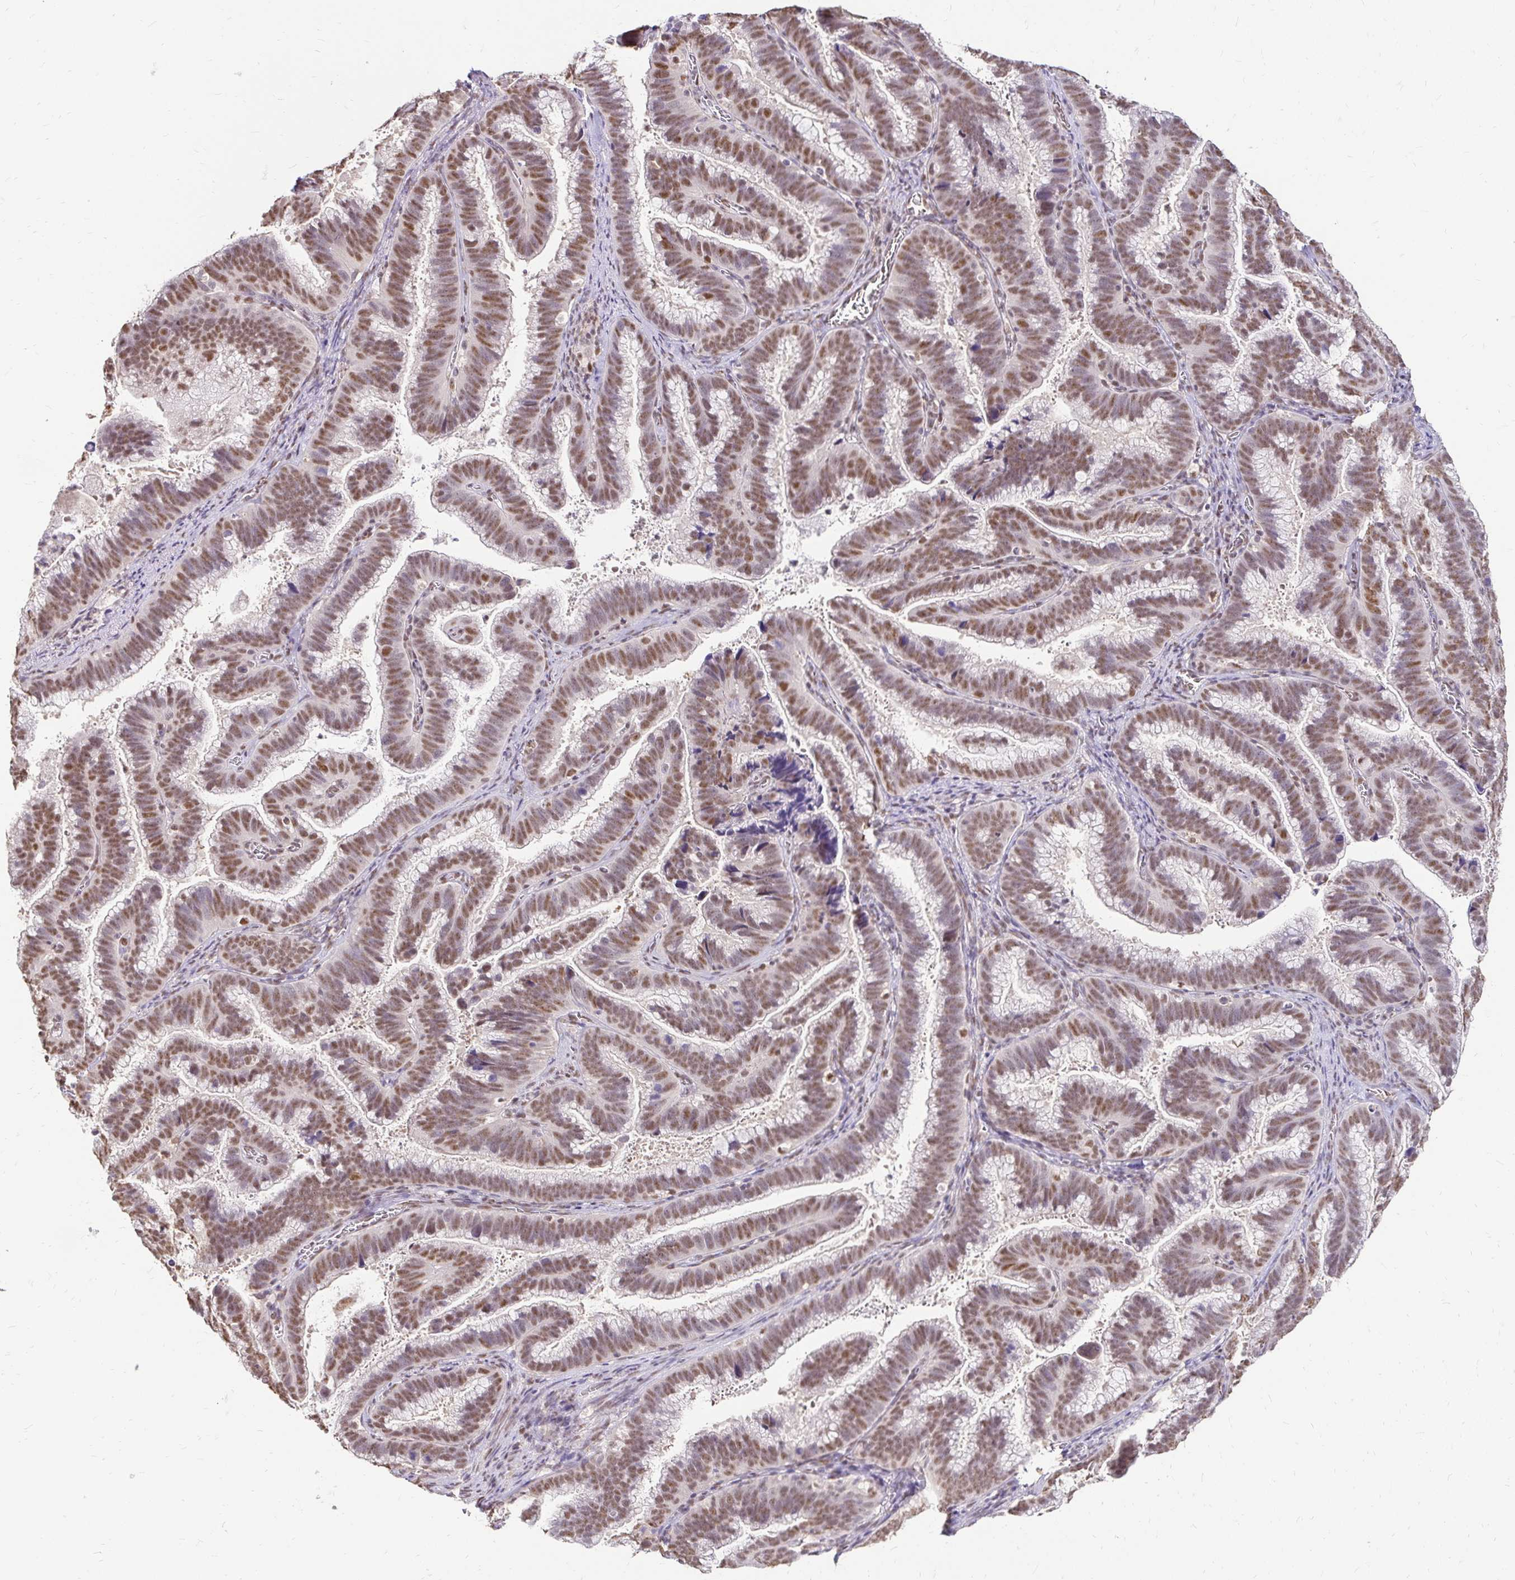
{"staining": {"intensity": "moderate", "quantity": ">75%", "location": "nuclear"}, "tissue": "cervical cancer", "cell_type": "Tumor cells", "image_type": "cancer", "snomed": [{"axis": "morphology", "description": "Adenocarcinoma, NOS"}, {"axis": "topography", "description": "Cervix"}], "caption": "This is an image of immunohistochemistry (IHC) staining of cervical adenocarcinoma, which shows moderate positivity in the nuclear of tumor cells.", "gene": "RIMS4", "patient": {"sex": "female", "age": 61}}